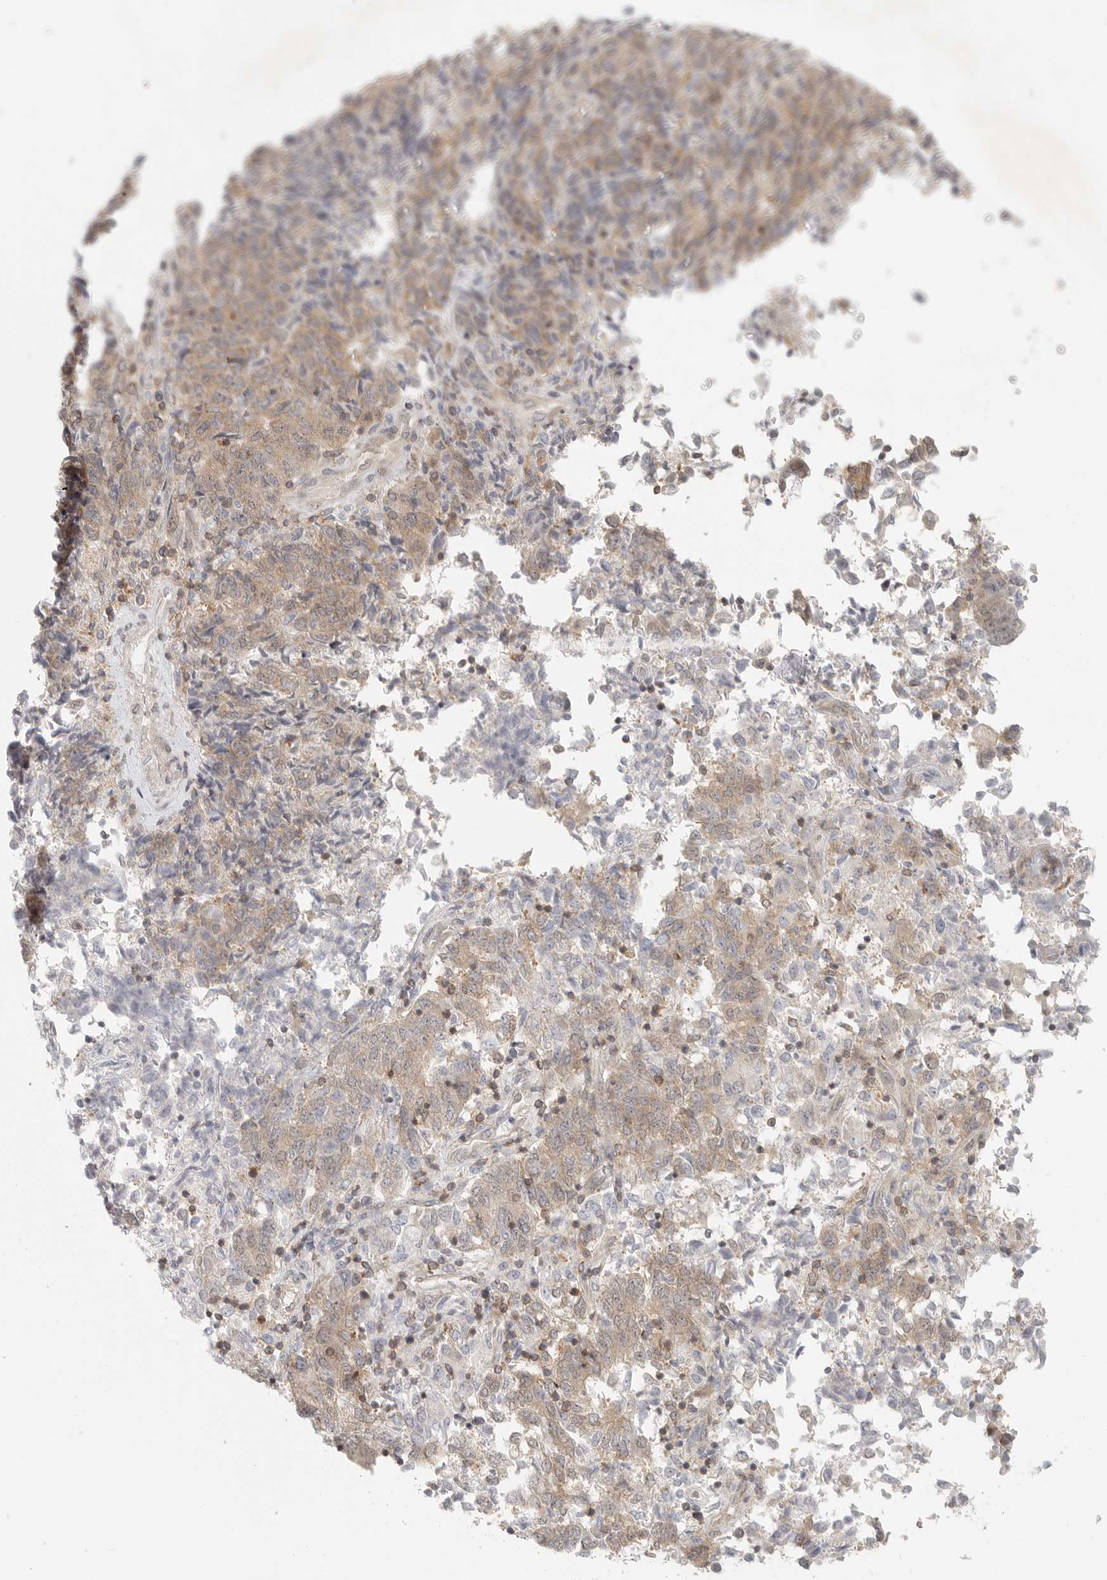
{"staining": {"intensity": "weak", "quantity": ">75%", "location": "cytoplasmic/membranous"}, "tissue": "endometrial cancer", "cell_type": "Tumor cells", "image_type": "cancer", "snomed": [{"axis": "morphology", "description": "Adenocarcinoma, NOS"}, {"axis": "topography", "description": "Endometrium"}], "caption": "Endometrial adenocarcinoma stained for a protein demonstrates weak cytoplasmic/membranous positivity in tumor cells.", "gene": "HDAC6", "patient": {"sex": "female", "age": 80}}